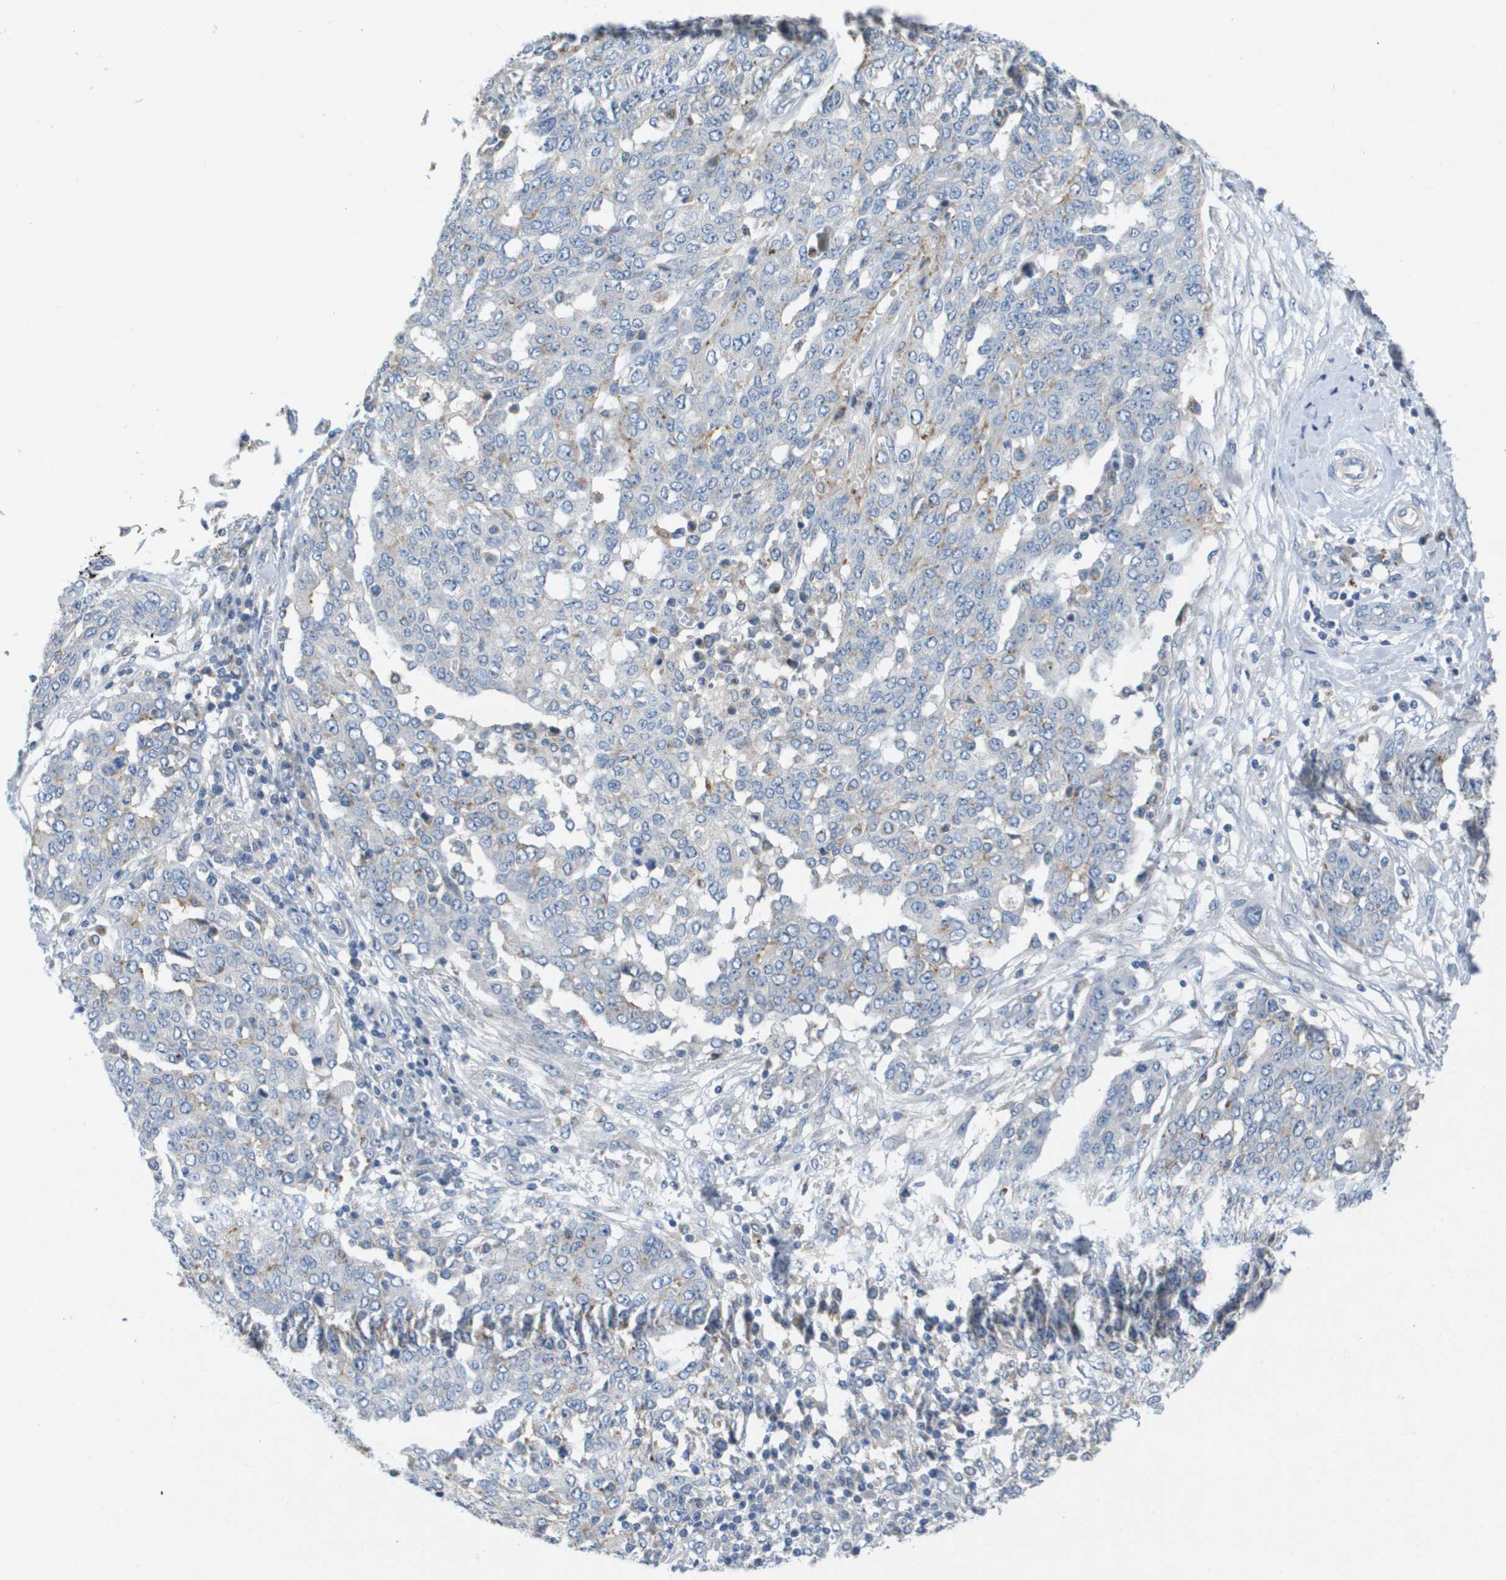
{"staining": {"intensity": "negative", "quantity": "none", "location": "none"}, "tissue": "ovarian cancer", "cell_type": "Tumor cells", "image_type": "cancer", "snomed": [{"axis": "morphology", "description": "Cystadenocarcinoma, serous, NOS"}, {"axis": "topography", "description": "Soft tissue"}, {"axis": "topography", "description": "Ovary"}], "caption": "This micrograph is of serous cystadenocarcinoma (ovarian) stained with immunohistochemistry to label a protein in brown with the nuclei are counter-stained blue. There is no staining in tumor cells.", "gene": "B3GNT5", "patient": {"sex": "female", "age": 57}}